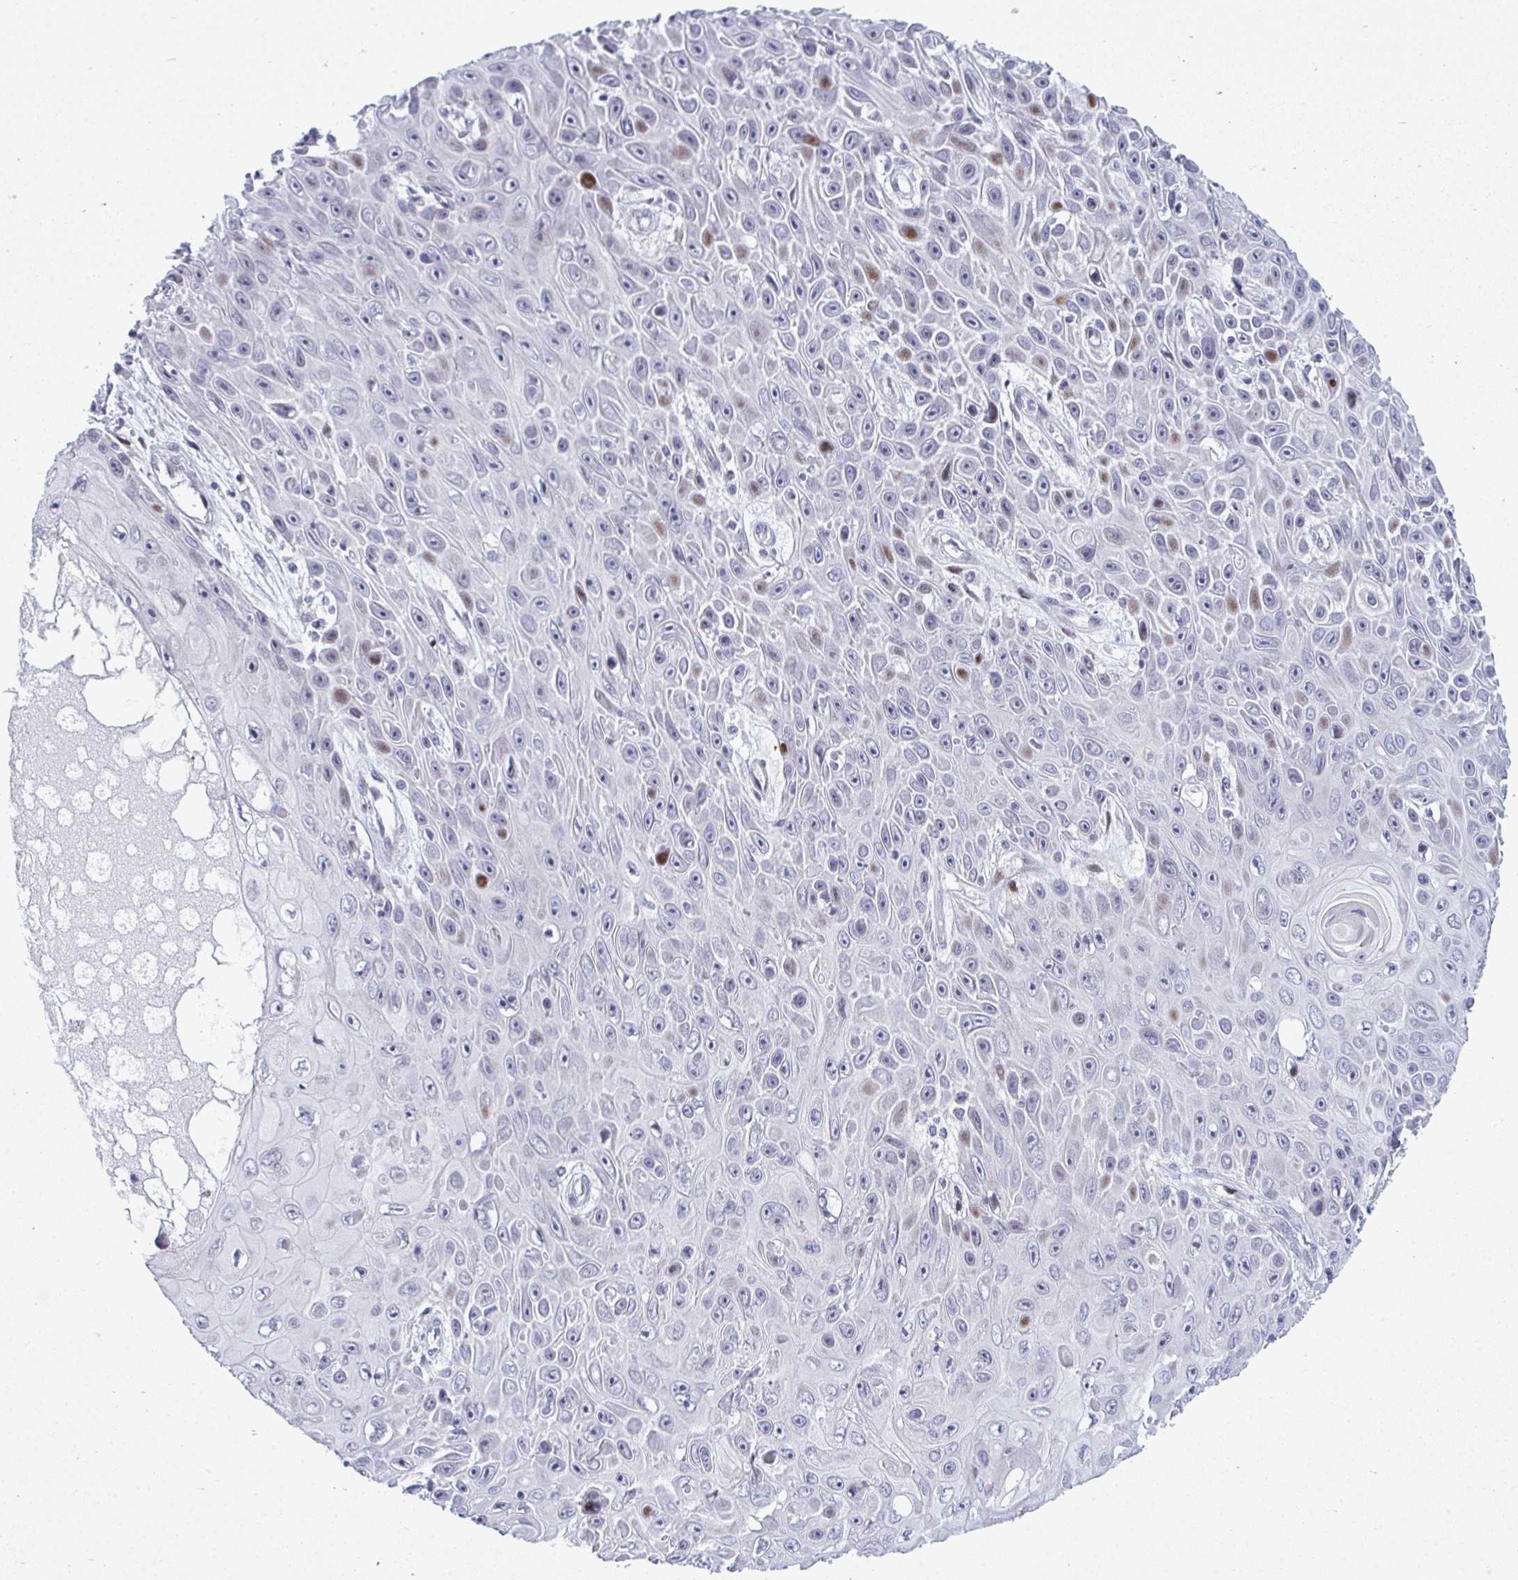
{"staining": {"intensity": "moderate", "quantity": "<25%", "location": "nuclear"}, "tissue": "skin cancer", "cell_type": "Tumor cells", "image_type": "cancer", "snomed": [{"axis": "morphology", "description": "Squamous cell carcinoma, NOS"}, {"axis": "topography", "description": "Skin"}], "caption": "Brown immunohistochemical staining in skin cancer (squamous cell carcinoma) reveals moderate nuclear staining in approximately <25% of tumor cells.", "gene": "TAB1", "patient": {"sex": "male", "age": 82}}